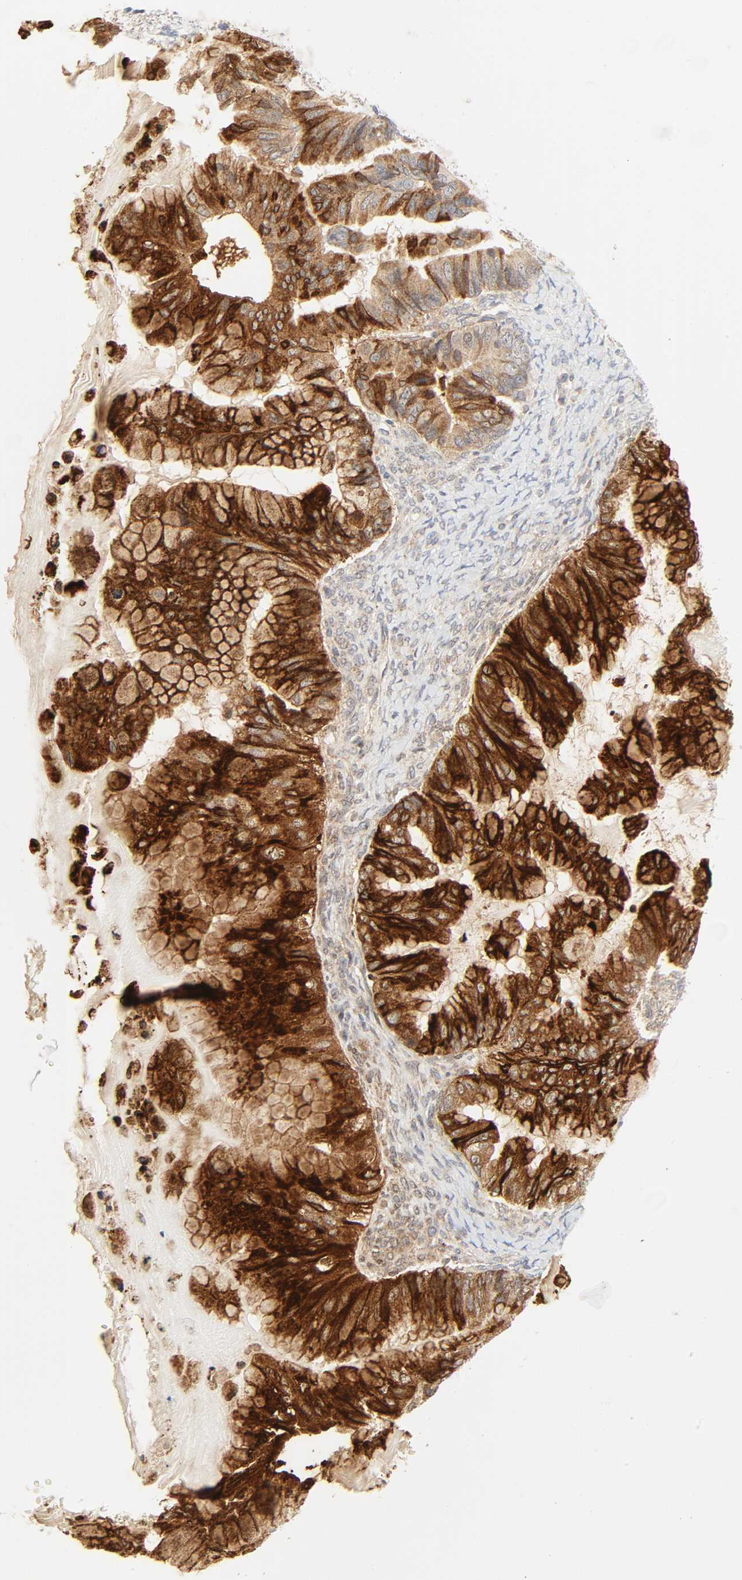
{"staining": {"intensity": "strong", "quantity": ">75%", "location": "cytoplasmic/membranous"}, "tissue": "ovarian cancer", "cell_type": "Tumor cells", "image_type": "cancer", "snomed": [{"axis": "morphology", "description": "Cystadenocarcinoma, mucinous, NOS"}, {"axis": "topography", "description": "Ovary"}], "caption": "Immunohistochemistry photomicrograph of ovarian mucinous cystadenocarcinoma stained for a protein (brown), which displays high levels of strong cytoplasmic/membranous expression in about >75% of tumor cells.", "gene": "CAMK2A", "patient": {"sex": "female", "age": 36}}